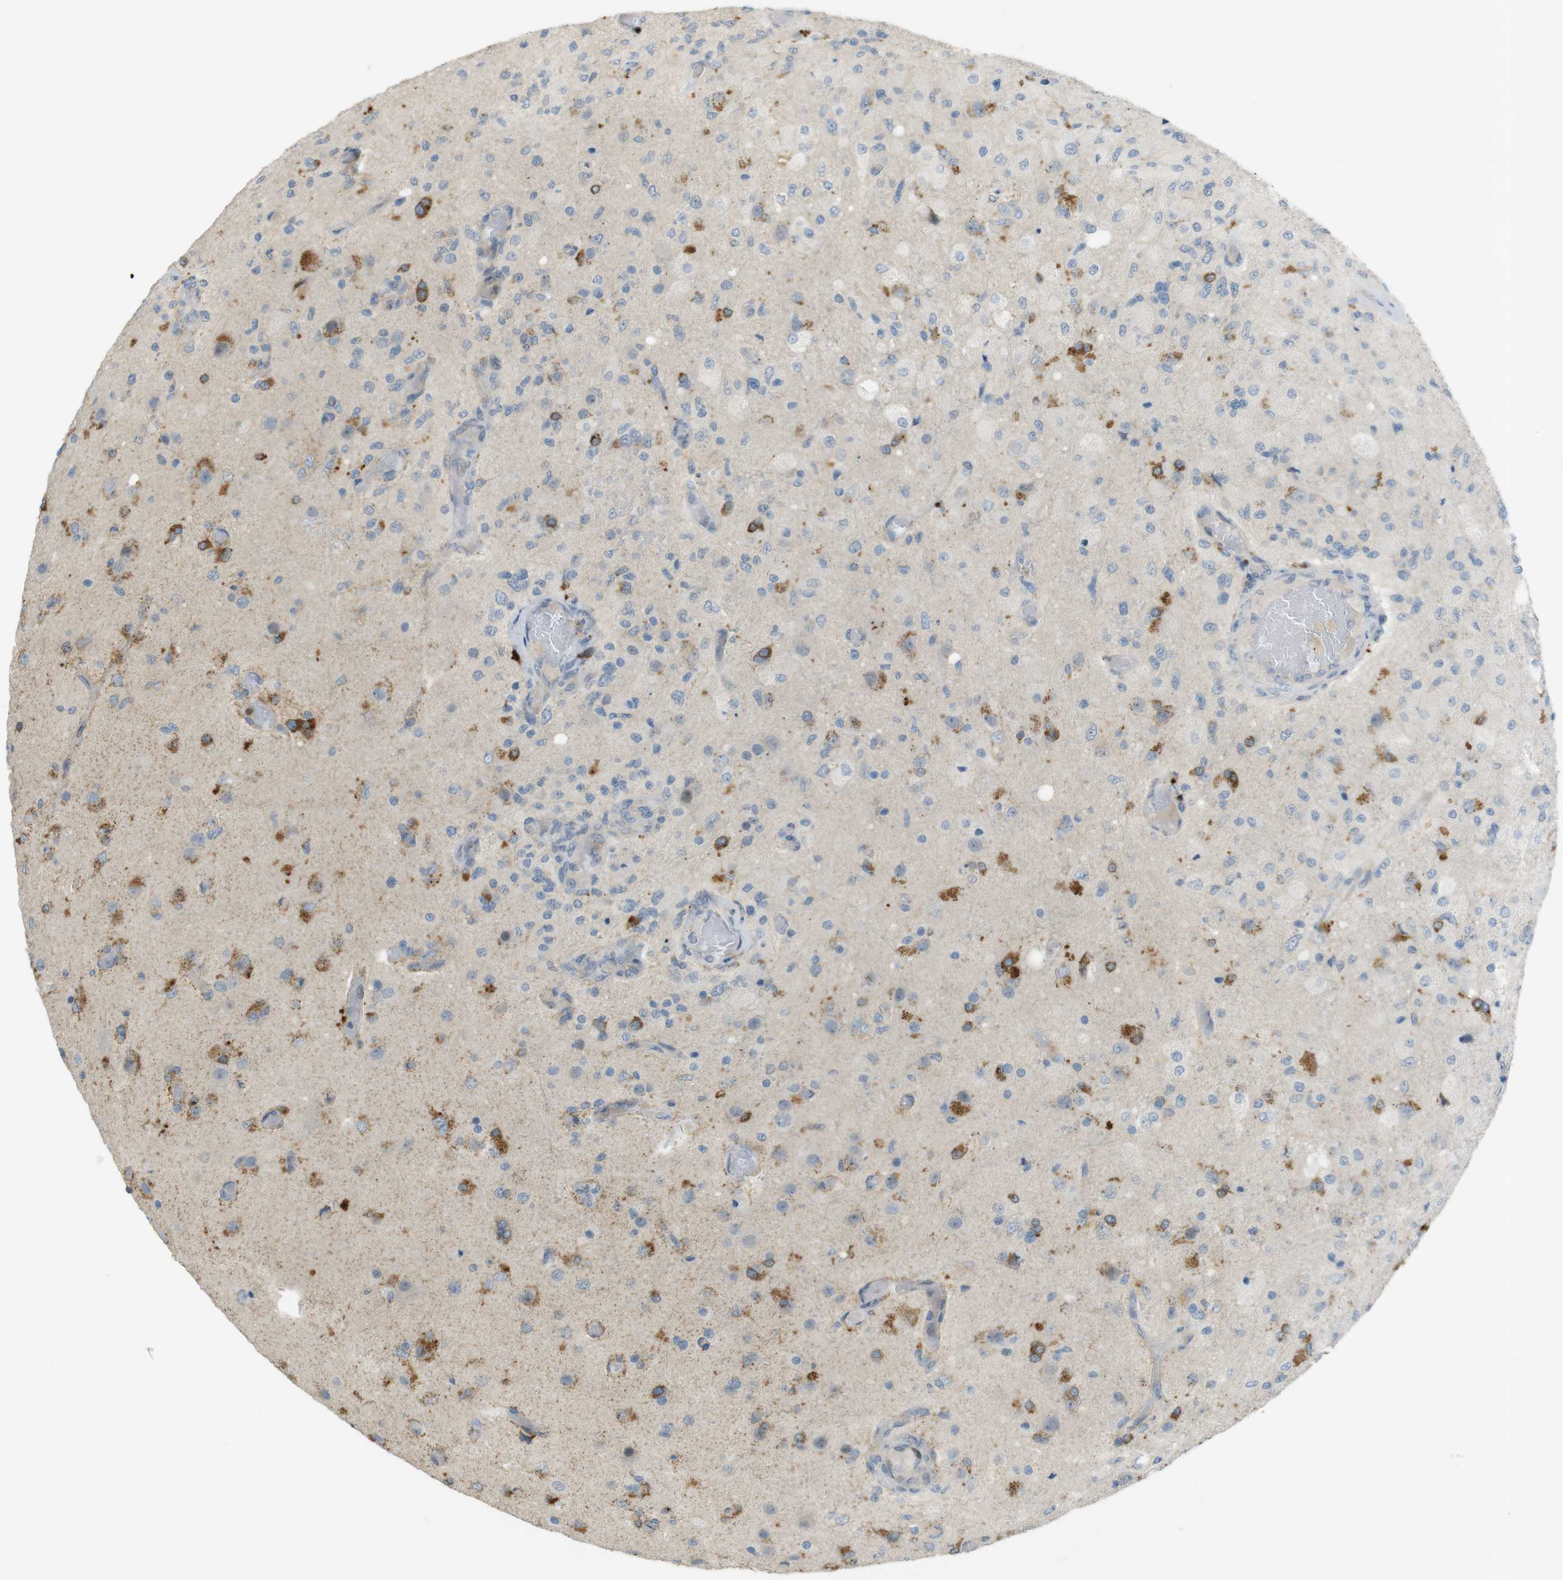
{"staining": {"intensity": "strong", "quantity": "<25%", "location": "cytoplasmic/membranous"}, "tissue": "glioma", "cell_type": "Tumor cells", "image_type": "cancer", "snomed": [{"axis": "morphology", "description": "Normal tissue, NOS"}, {"axis": "morphology", "description": "Glioma, malignant, High grade"}, {"axis": "topography", "description": "Cerebral cortex"}], "caption": "IHC (DAB (3,3'-diaminobenzidine)) staining of malignant glioma (high-grade) displays strong cytoplasmic/membranous protein staining in about <25% of tumor cells. The staining is performed using DAB brown chromogen to label protein expression. The nuclei are counter-stained blue using hematoxylin.", "gene": "UGT8", "patient": {"sex": "male", "age": 77}}